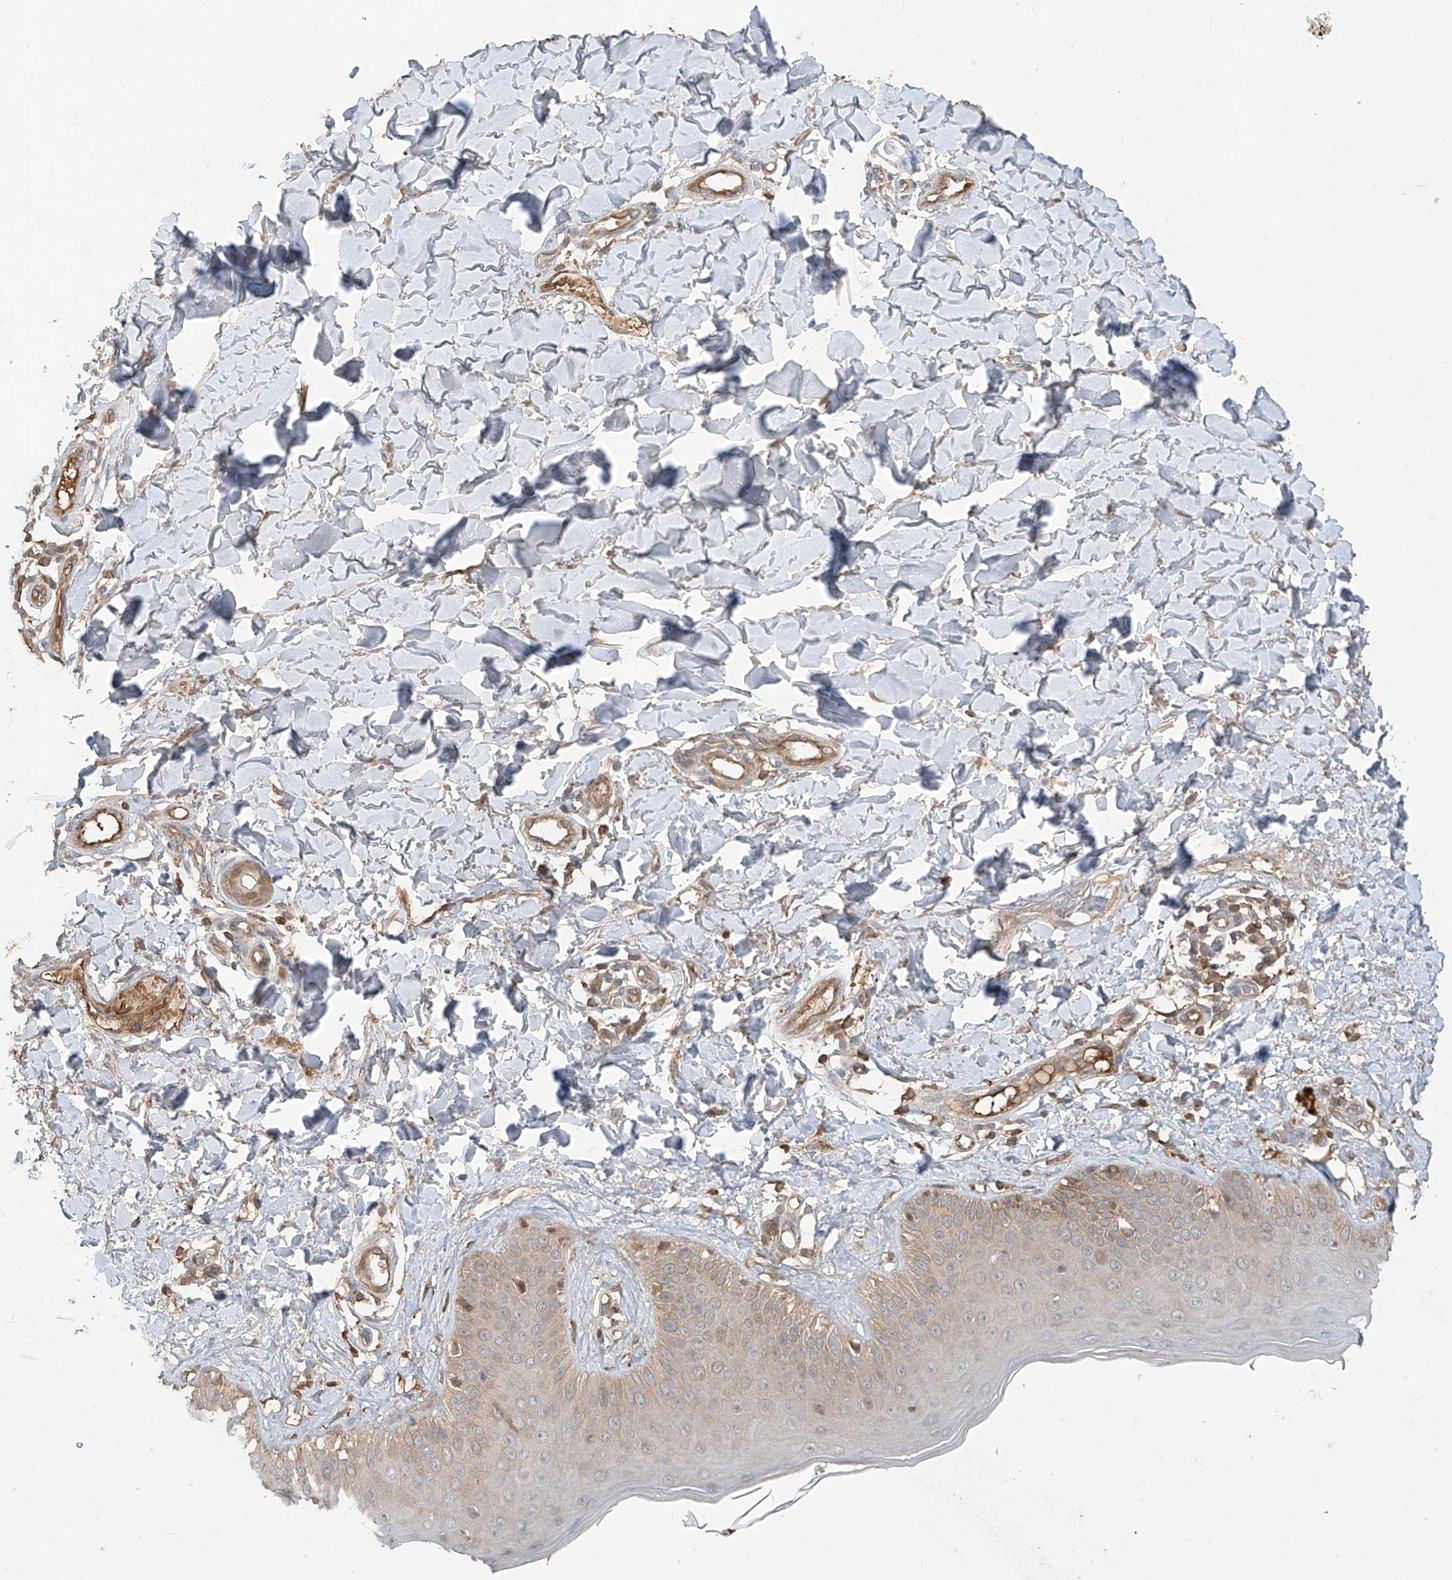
{"staining": {"intensity": "moderate", "quantity": "25%-75%", "location": "cytoplasmic/membranous"}, "tissue": "skin", "cell_type": "Fibroblasts", "image_type": "normal", "snomed": [{"axis": "morphology", "description": "Normal tissue, NOS"}, {"axis": "topography", "description": "Skin"}], "caption": "Immunohistochemical staining of normal human skin demonstrates moderate cytoplasmic/membranous protein staining in approximately 25%-75% of fibroblasts.", "gene": "CACNA2D4", "patient": {"sex": "male", "age": 52}}